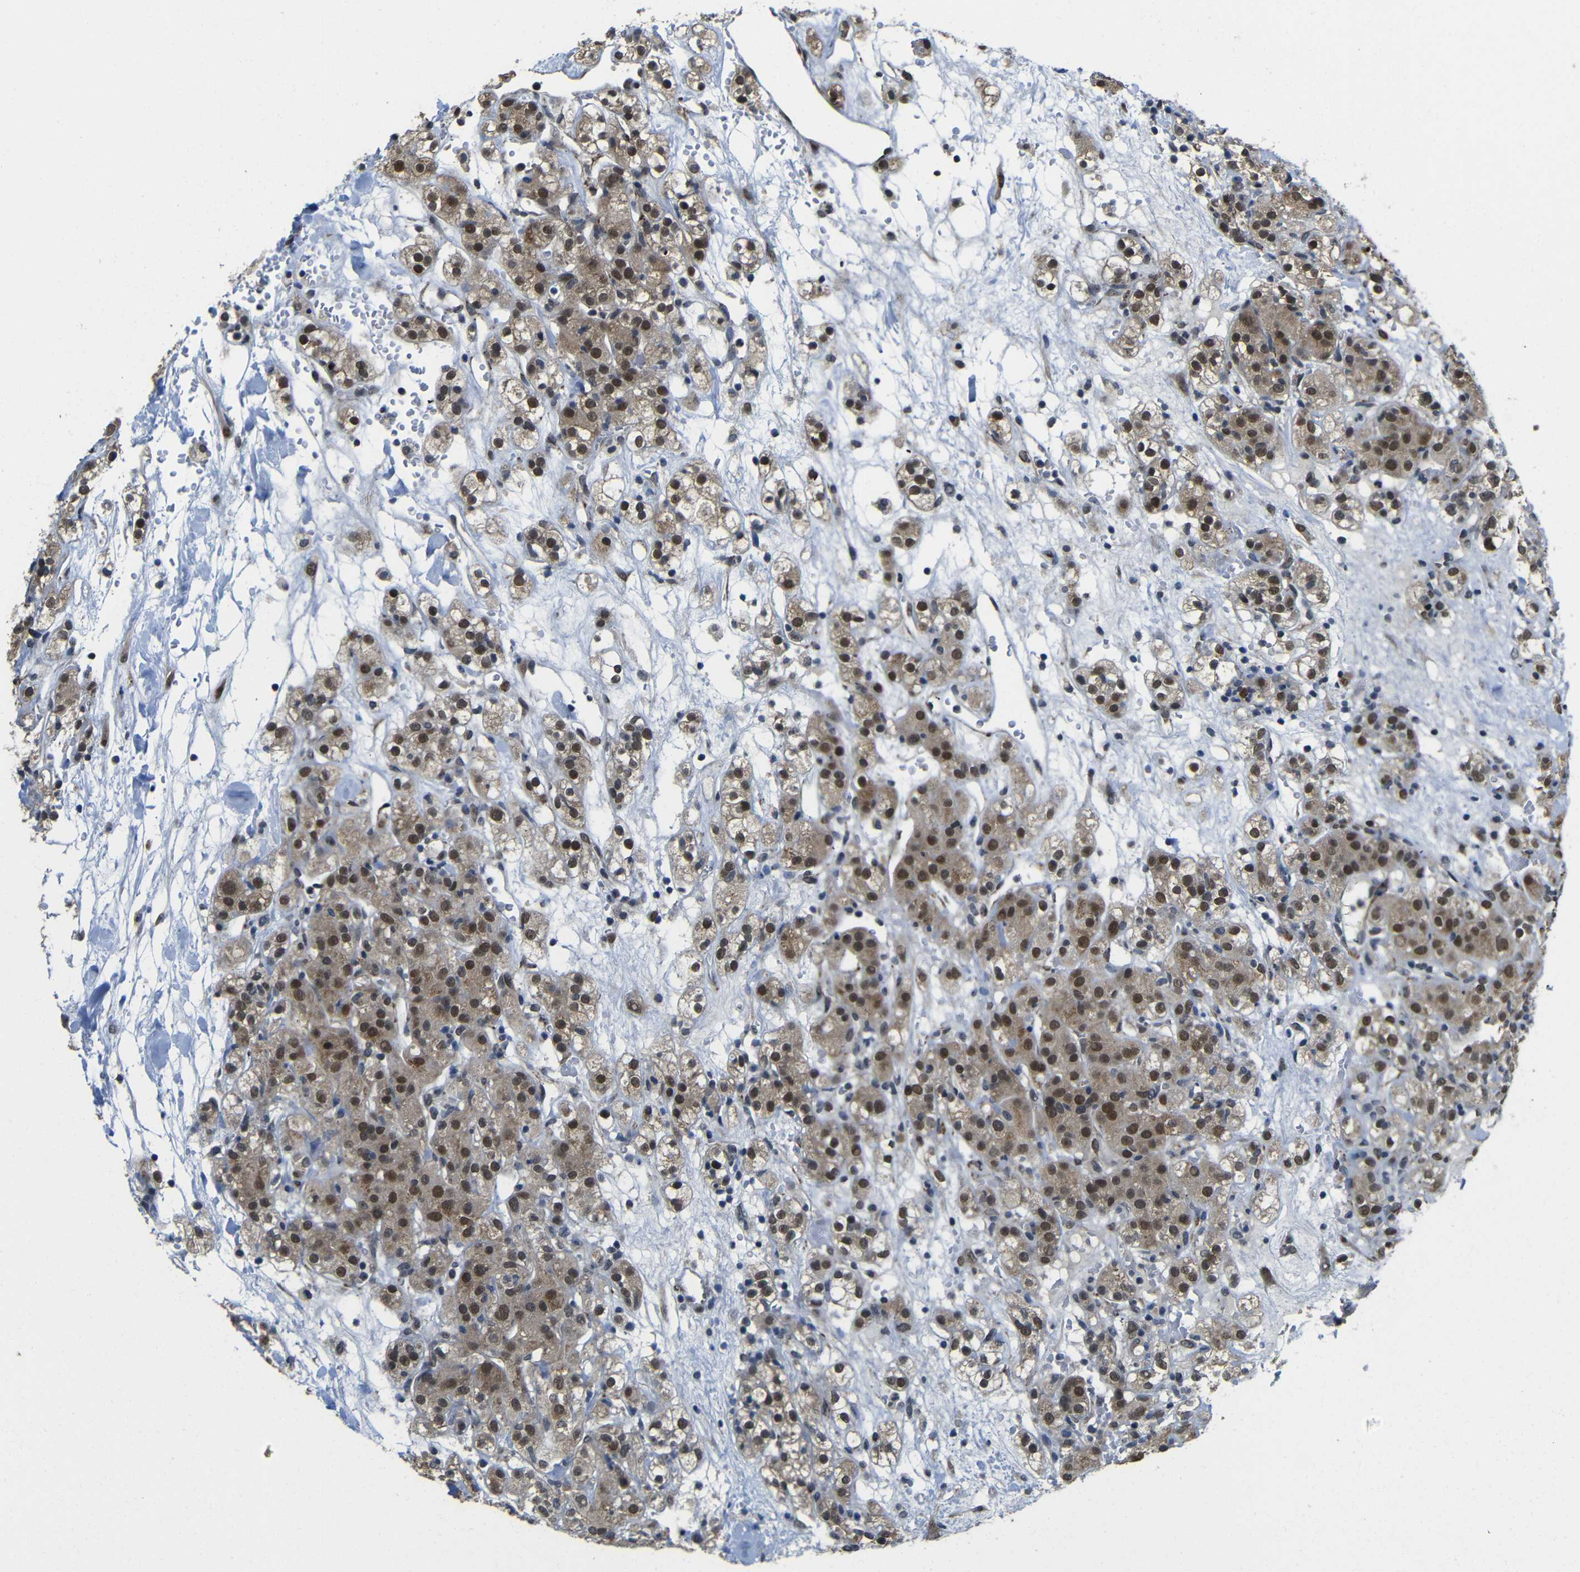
{"staining": {"intensity": "weak", "quantity": "25%-75%", "location": "cytoplasmic/membranous,nuclear"}, "tissue": "renal cancer", "cell_type": "Tumor cells", "image_type": "cancer", "snomed": [{"axis": "morphology", "description": "Normal tissue, NOS"}, {"axis": "morphology", "description": "Adenocarcinoma, NOS"}, {"axis": "topography", "description": "Kidney"}], "caption": "A brown stain labels weak cytoplasmic/membranous and nuclear staining of a protein in human renal cancer (adenocarcinoma) tumor cells.", "gene": "FAM172A", "patient": {"sex": "male", "age": 61}}